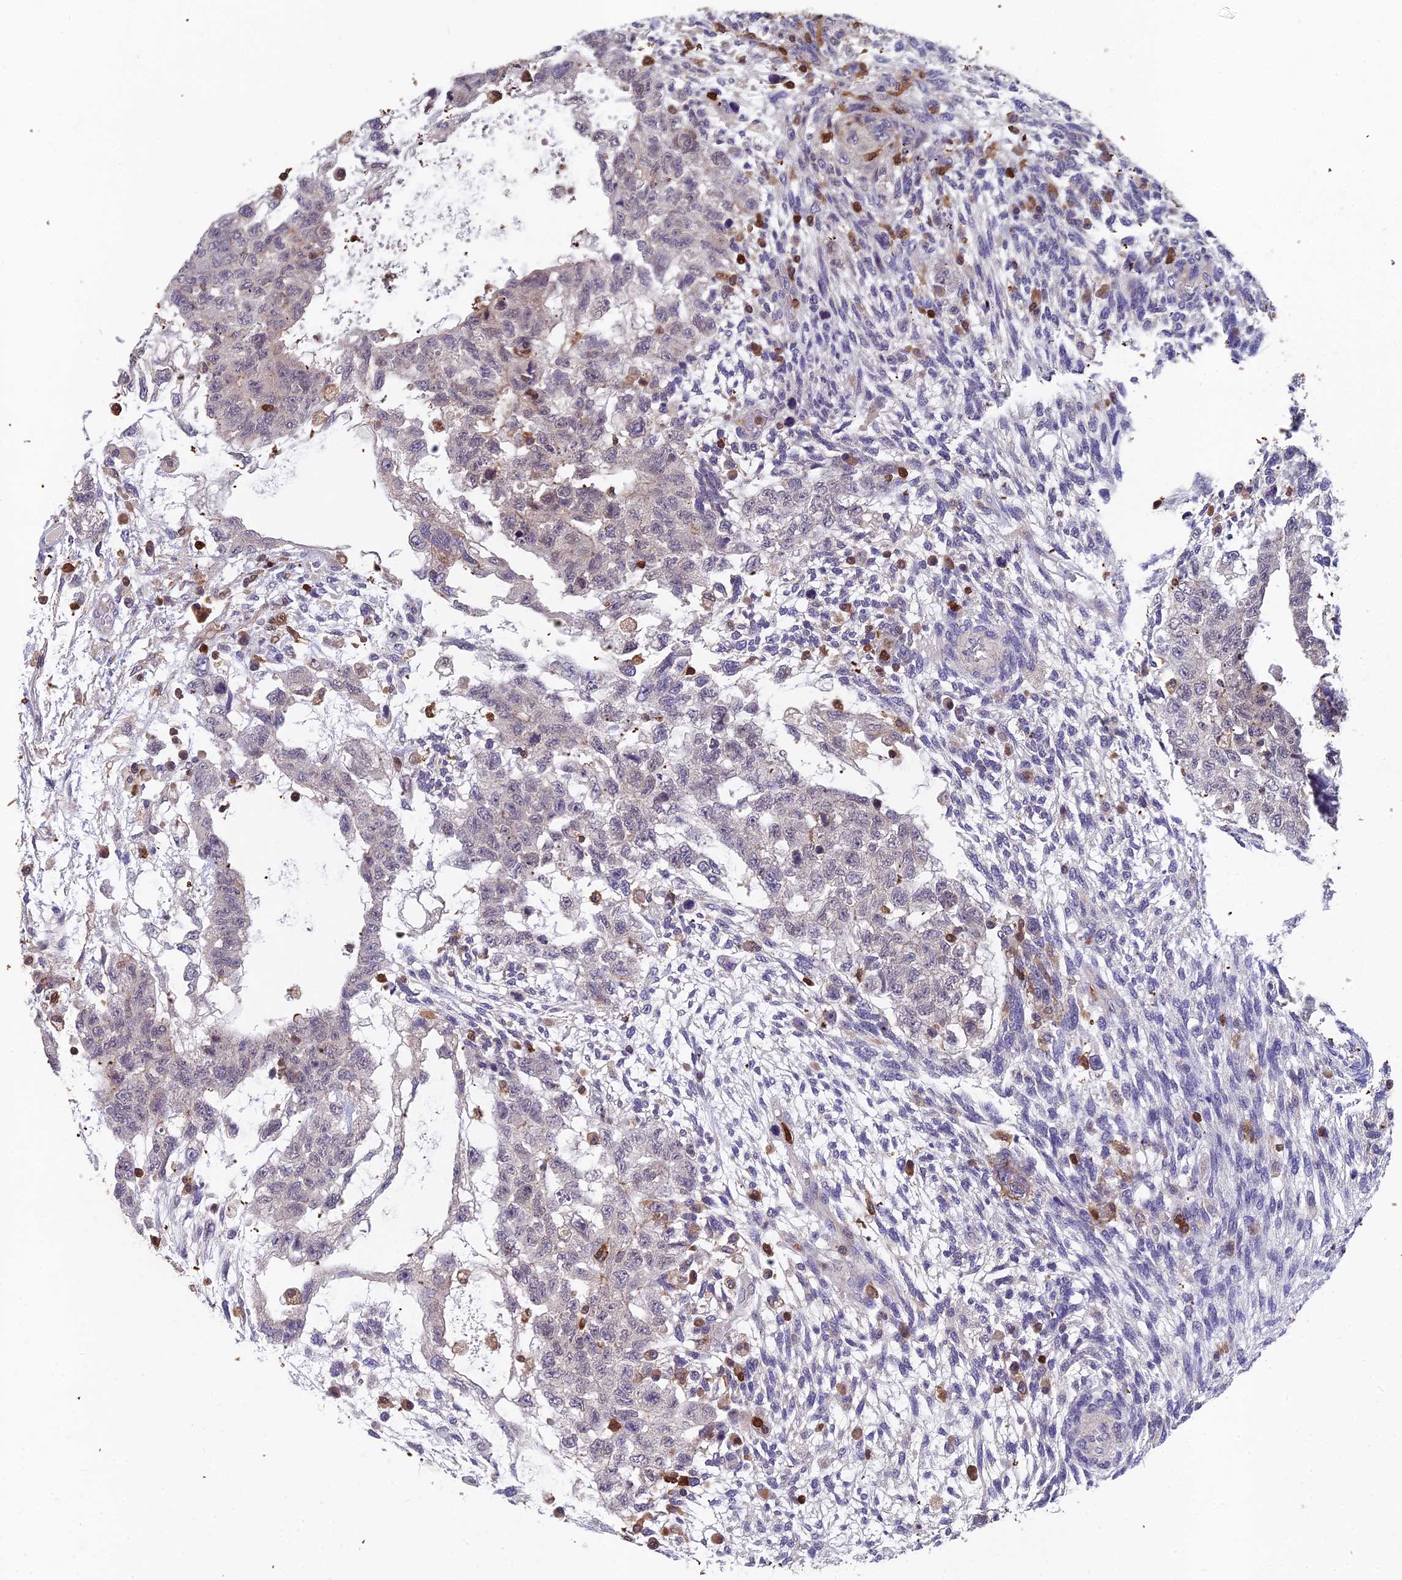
{"staining": {"intensity": "negative", "quantity": "none", "location": "none"}, "tissue": "testis cancer", "cell_type": "Tumor cells", "image_type": "cancer", "snomed": [{"axis": "morphology", "description": "Normal tissue, NOS"}, {"axis": "morphology", "description": "Carcinoma, Embryonal, NOS"}, {"axis": "topography", "description": "Testis"}], "caption": "DAB (3,3'-diaminobenzidine) immunohistochemical staining of human testis cancer exhibits no significant expression in tumor cells.", "gene": "GALK2", "patient": {"sex": "male", "age": 36}}